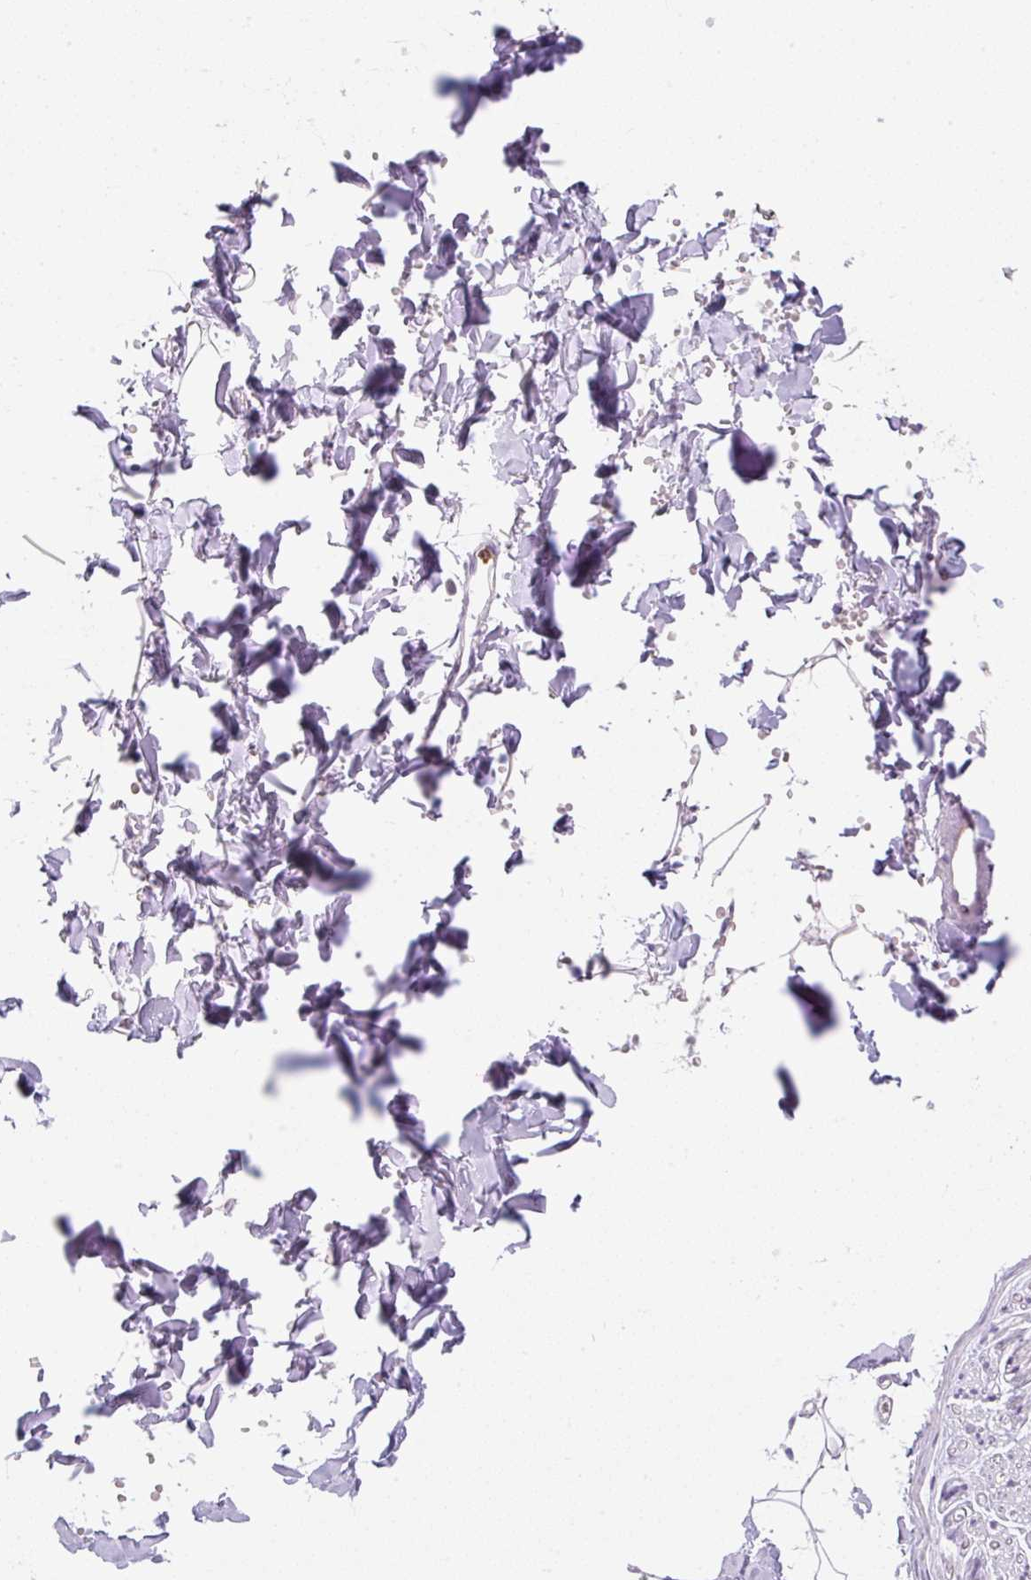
{"staining": {"intensity": "negative", "quantity": "none", "location": "none"}, "tissue": "adipose tissue", "cell_type": "Adipocytes", "image_type": "normal", "snomed": [{"axis": "morphology", "description": "Normal tissue, NOS"}, {"axis": "topography", "description": "Cartilage tissue"}, {"axis": "topography", "description": "Bronchus"}, {"axis": "topography", "description": "Peripheral nerve tissue"}], "caption": "A high-resolution histopathology image shows immunohistochemistry staining of benign adipose tissue, which reveals no significant positivity in adipocytes. The staining is performed using DAB brown chromogen with nuclei counter-stained in using hematoxylin.", "gene": "OMA1", "patient": {"sex": "female", "age": 59}}